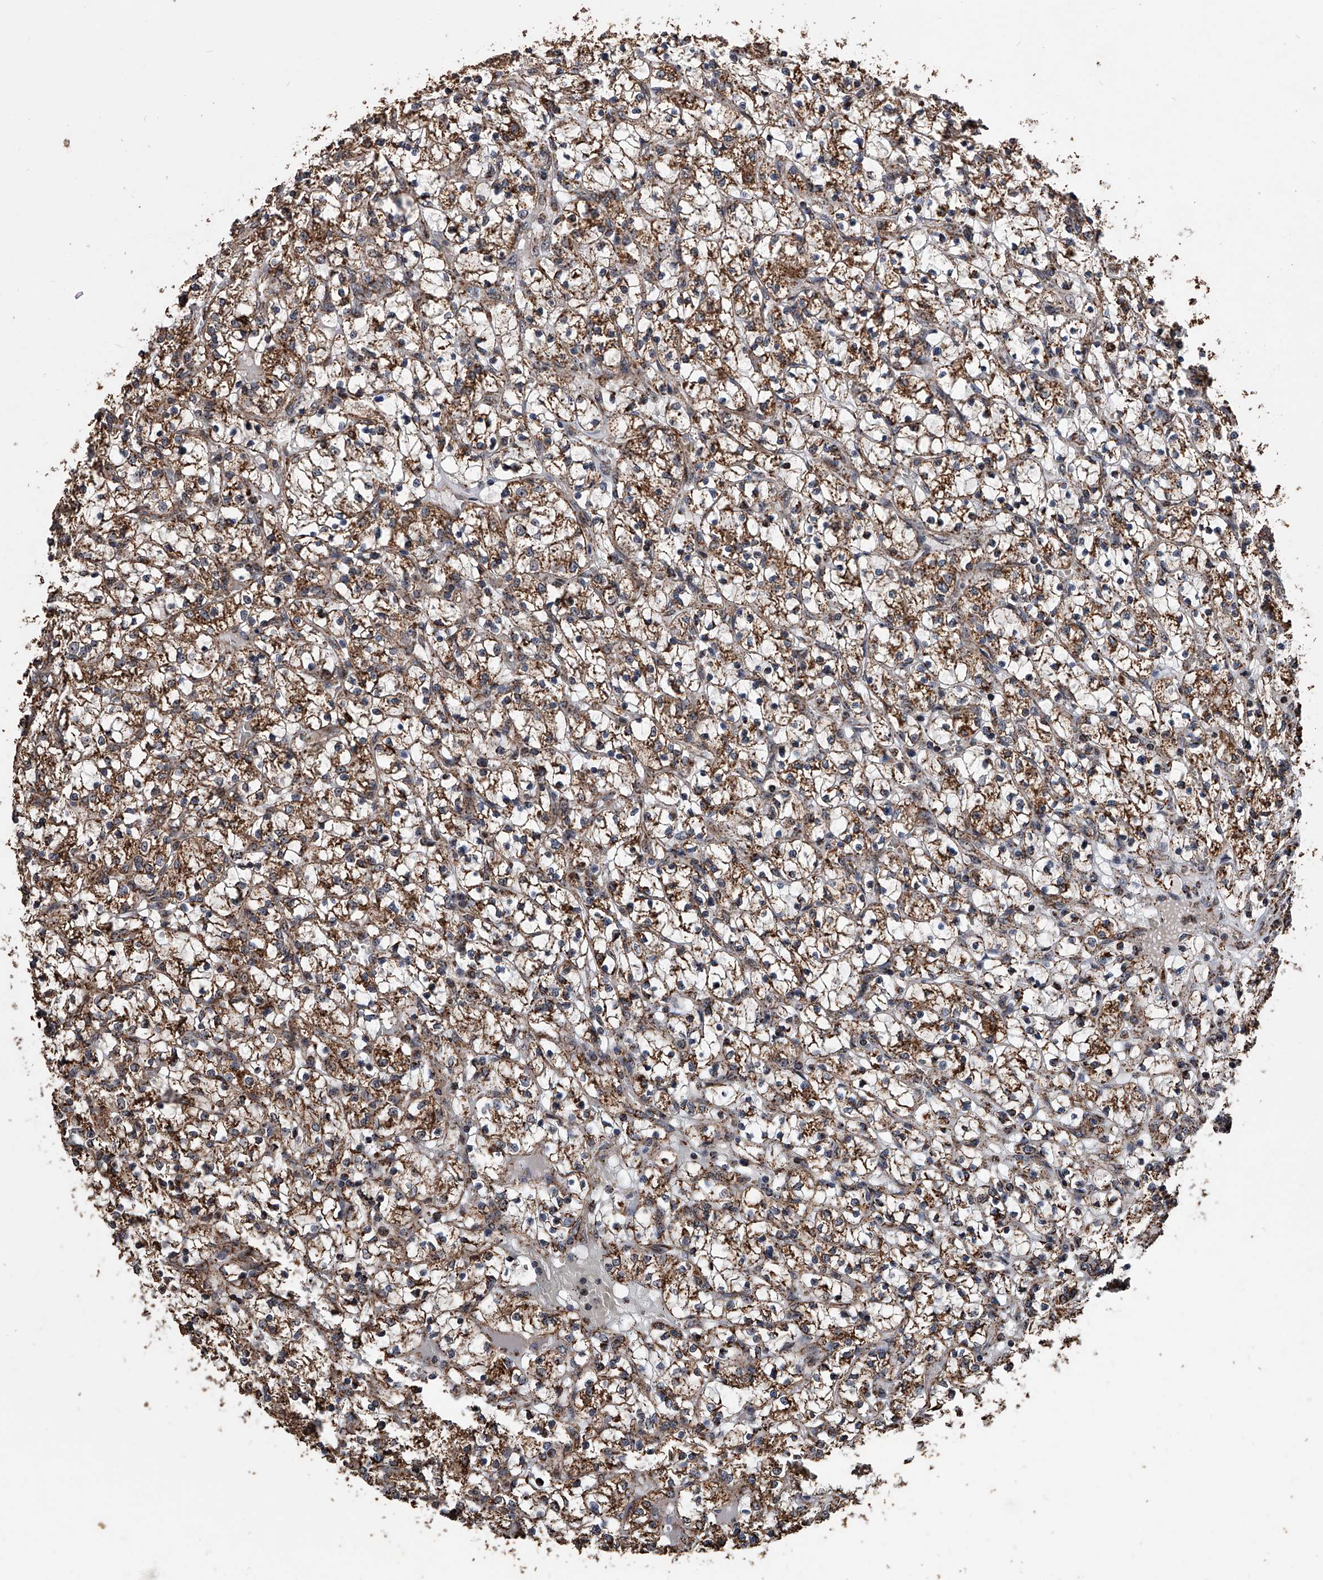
{"staining": {"intensity": "strong", "quantity": "25%-75%", "location": "cytoplasmic/membranous"}, "tissue": "renal cancer", "cell_type": "Tumor cells", "image_type": "cancer", "snomed": [{"axis": "morphology", "description": "Adenocarcinoma, NOS"}, {"axis": "topography", "description": "Kidney"}], "caption": "The immunohistochemical stain highlights strong cytoplasmic/membranous staining in tumor cells of renal cancer tissue. (Stains: DAB in brown, nuclei in blue, Microscopy: brightfield microscopy at high magnification).", "gene": "SMPDL3A", "patient": {"sex": "female", "age": 69}}